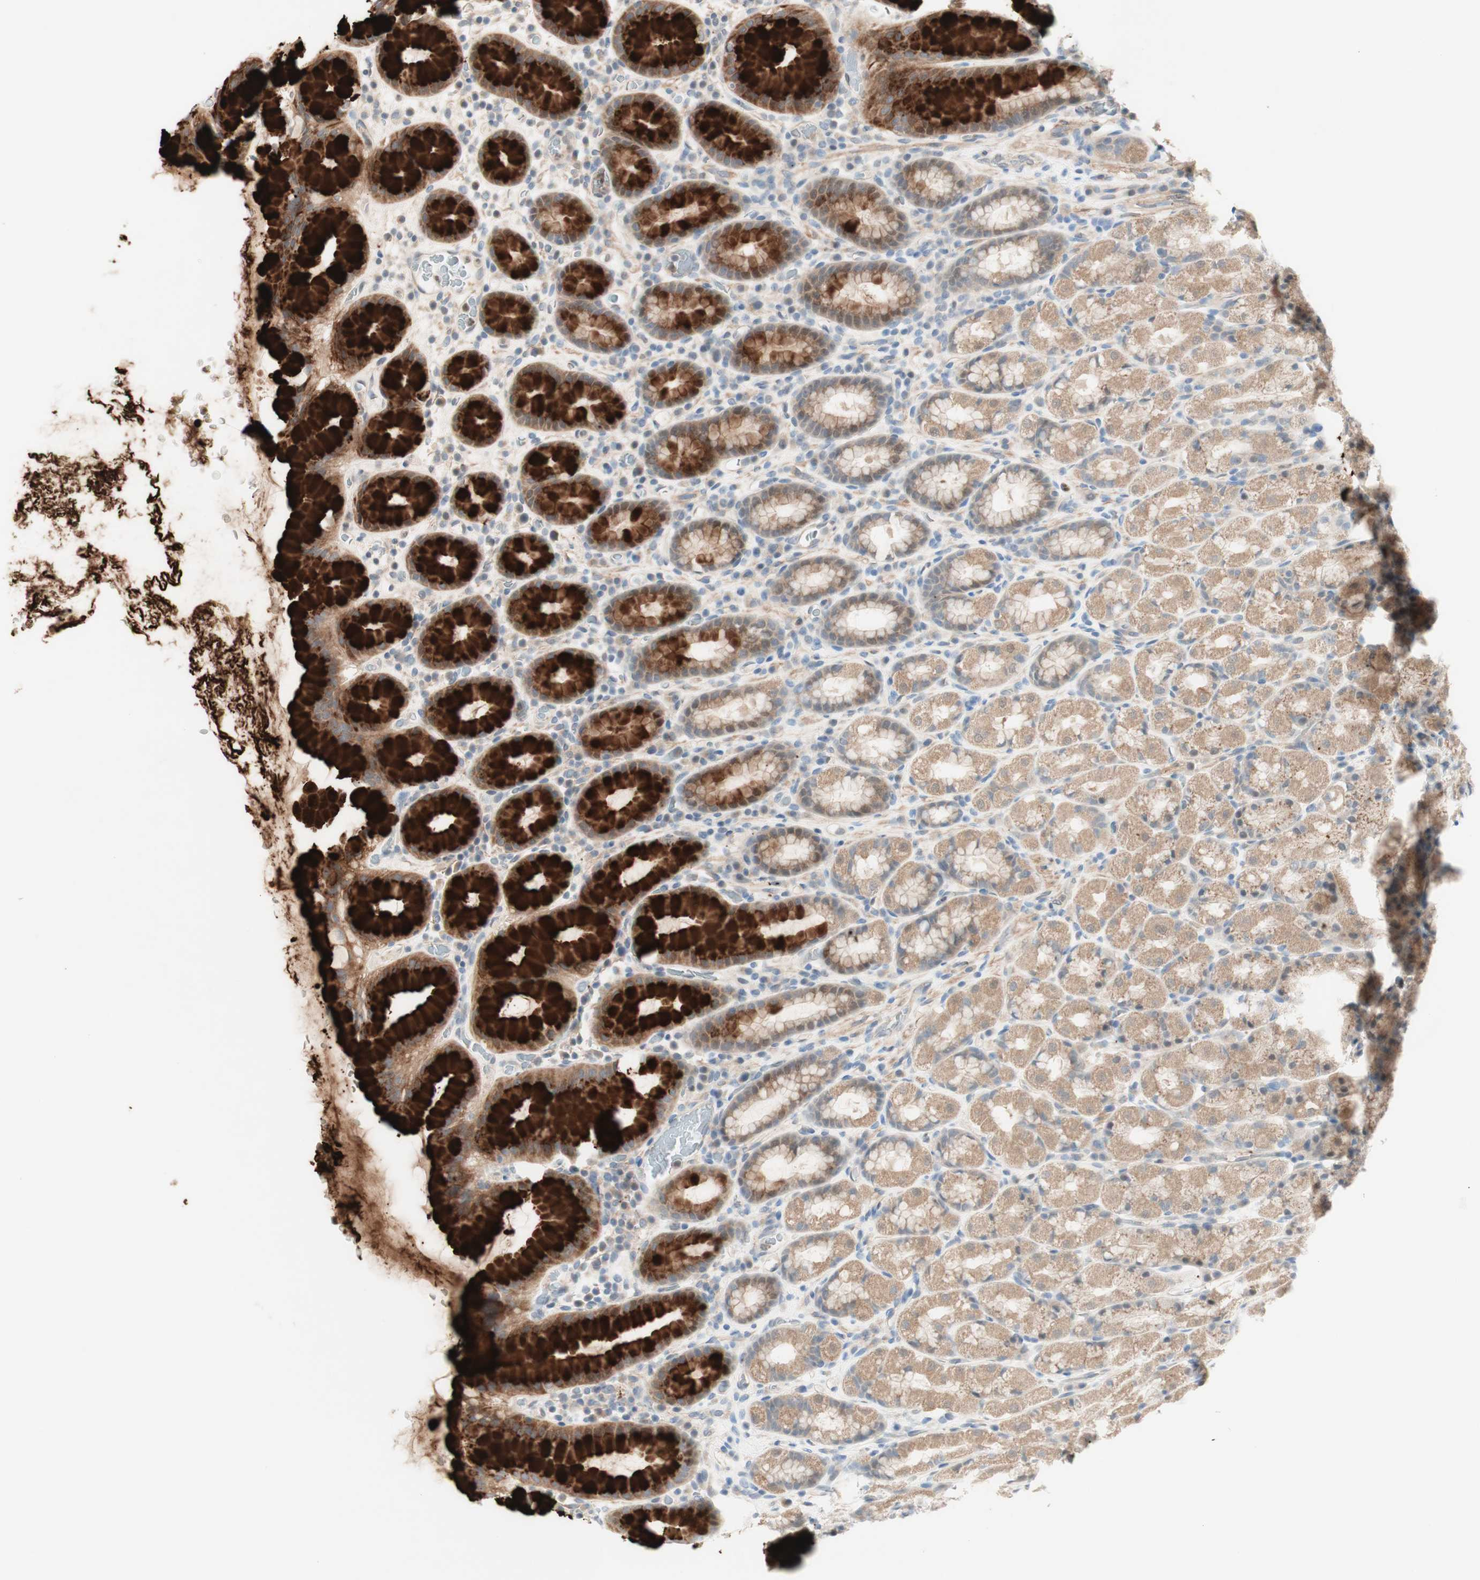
{"staining": {"intensity": "strong", "quantity": "25%-75%", "location": "cytoplasmic/membranous"}, "tissue": "stomach", "cell_type": "Glandular cells", "image_type": "normal", "snomed": [{"axis": "morphology", "description": "Normal tissue, NOS"}, {"axis": "topography", "description": "Stomach, upper"}], "caption": "A micrograph of stomach stained for a protein demonstrates strong cytoplasmic/membranous brown staining in glandular cells.", "gene": "RFNG", "patient": {"sex": "male", "age": 68}}